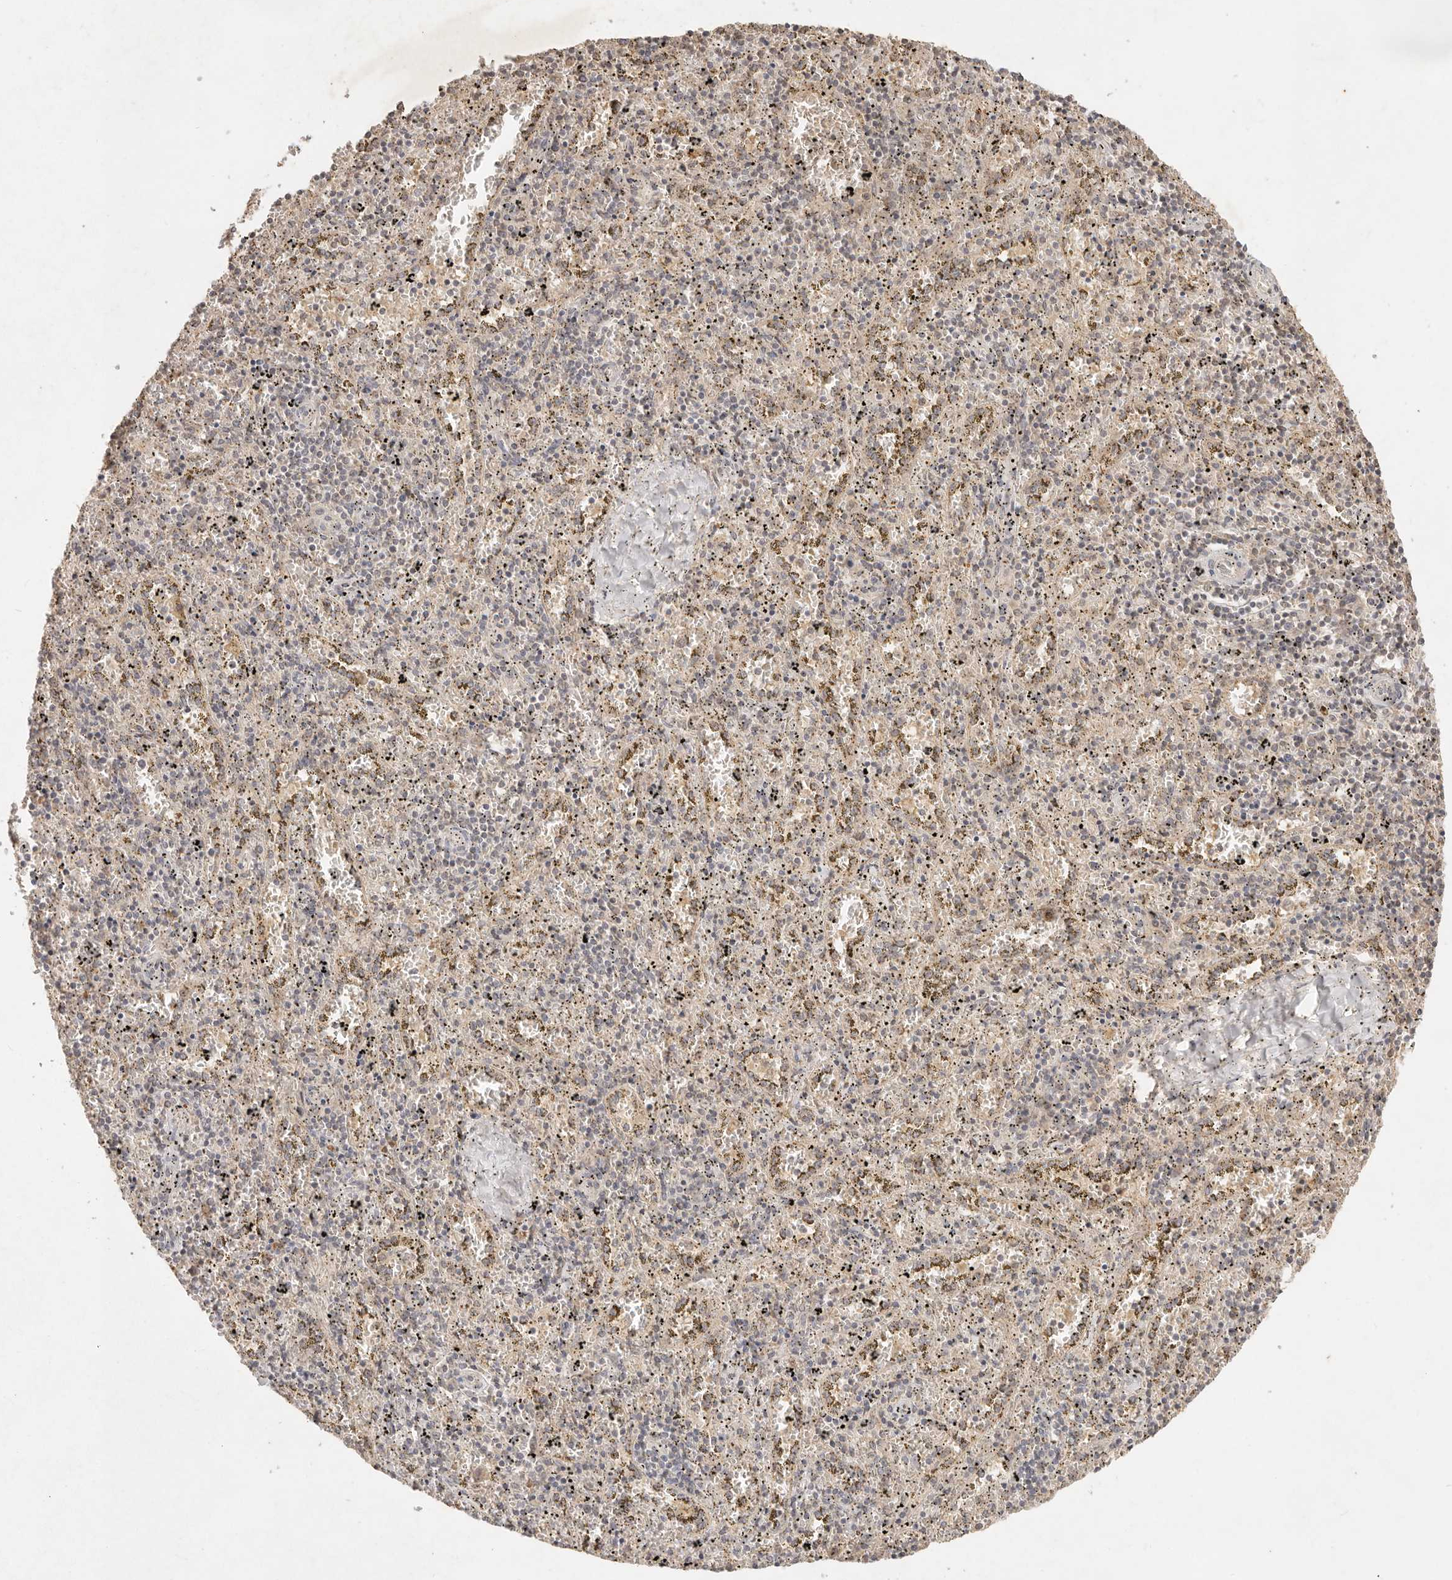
{"staining": {"intensity": "weak", "quantity": "<25%", "location": "cytoplasmic/membranous"}, "tissue": "spleen", "cell_type": "Cells in red pulp", "image_type": "normal", "snomed": [{"axis": "morphology", "description": "Normal tissue, NOS"}, {"axis": "topography", "description": "Spleen"}], "caption": "This is an IHC photomicrograph of benign human spleen. There is no expression in cells in red pulp.", "gene": "LMO4", "patient": {"sex": "male", "age": 11}}